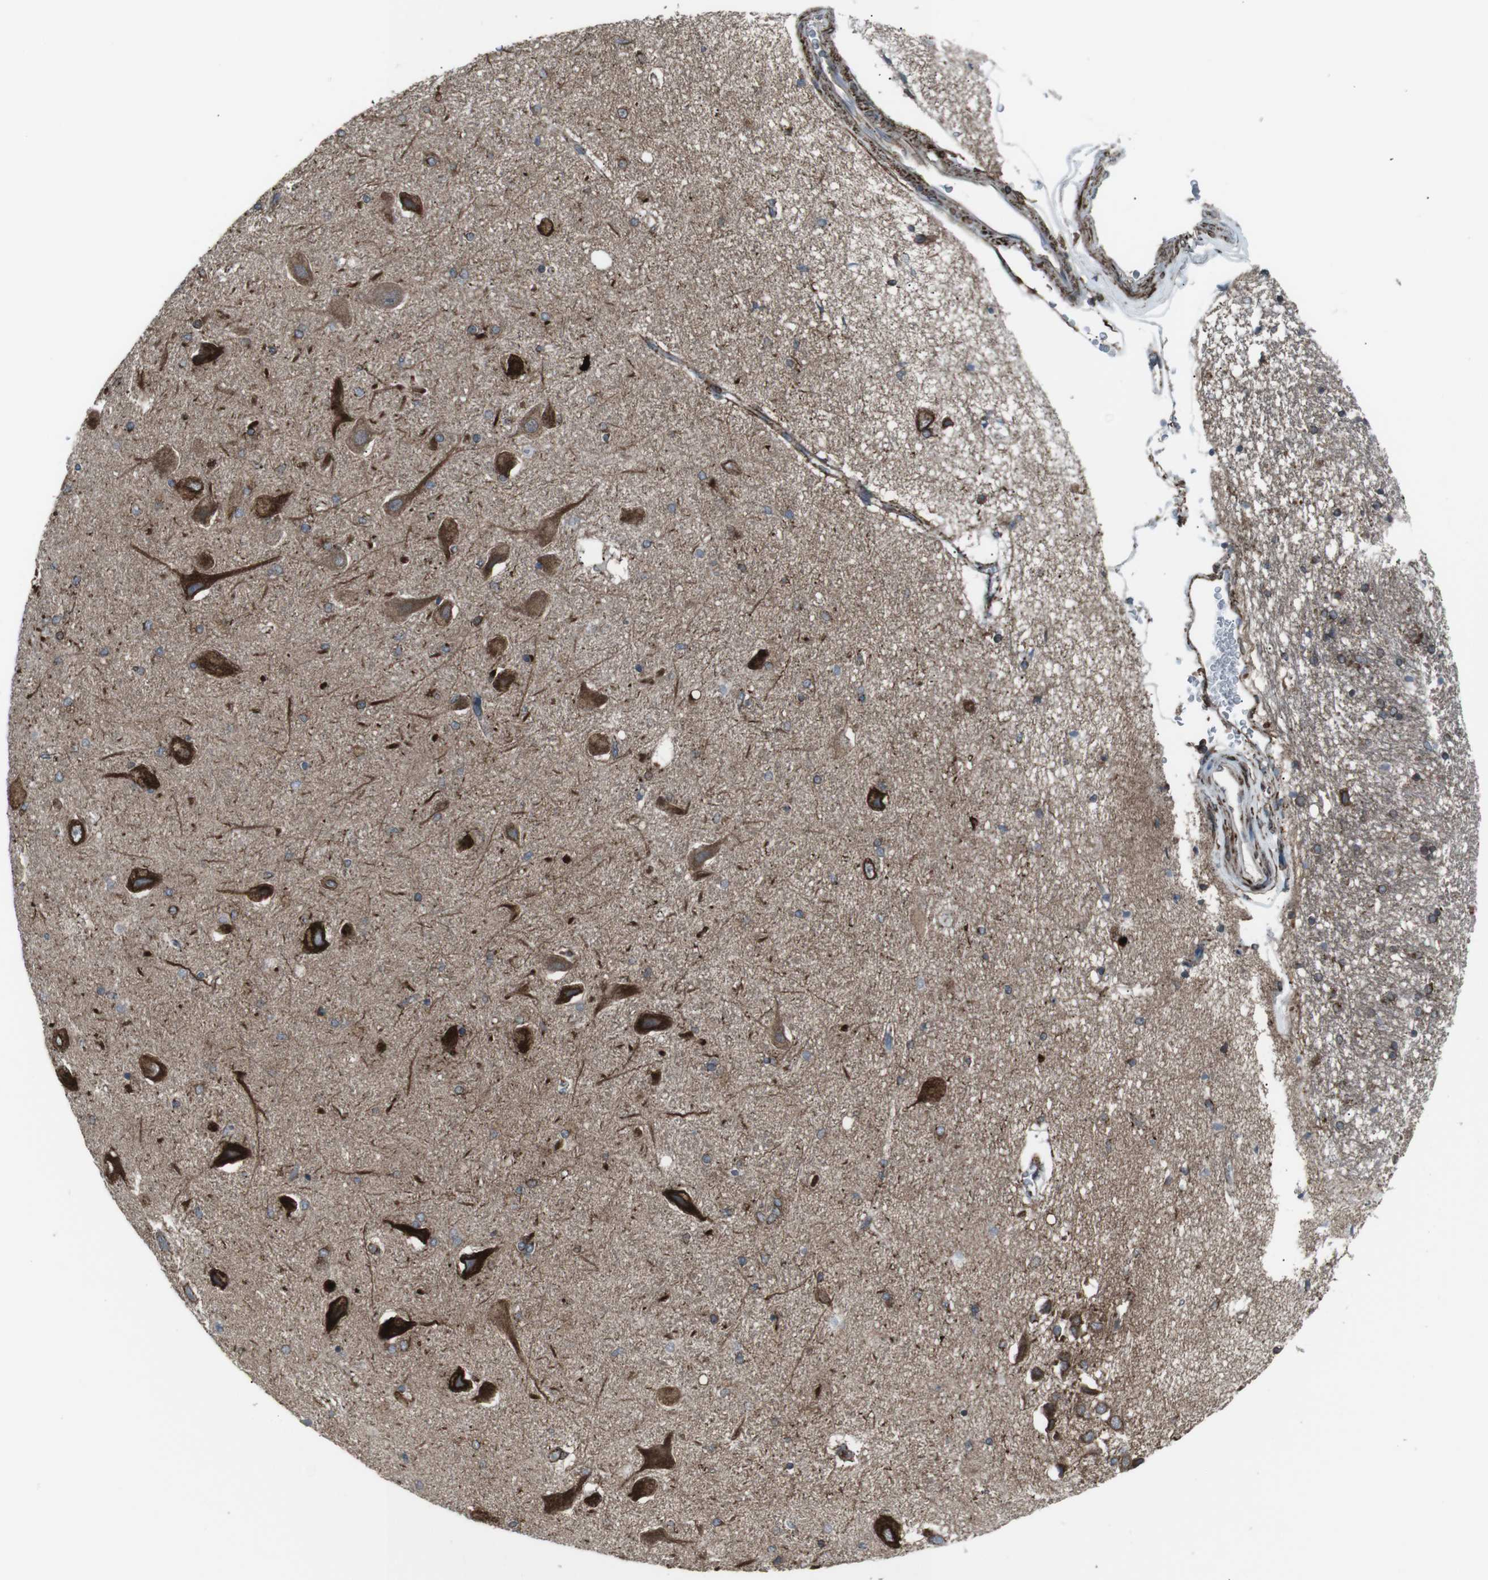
{"staining": {"intensity": "strong", "quantity": "25%-75%", "location": "cytoplasmic/membranous"}, "tissue": "hippocampus", "cell_type": "Glial cells", "image_type": "normal", "snomed": [{"axis": "morphology", "description": "Normal tissue, NOS"}, {"axis": "topography", "description": "Hippocampus"}], "caption": "A micrograph showing strong cytoplasmic/membranous expression in about 25%-75% of glial cells in normal hippocampus, as visualized by brown immunohistochemical staining.", "gene": "LNPK", "patient": {"sex": "female", "age": 54}}